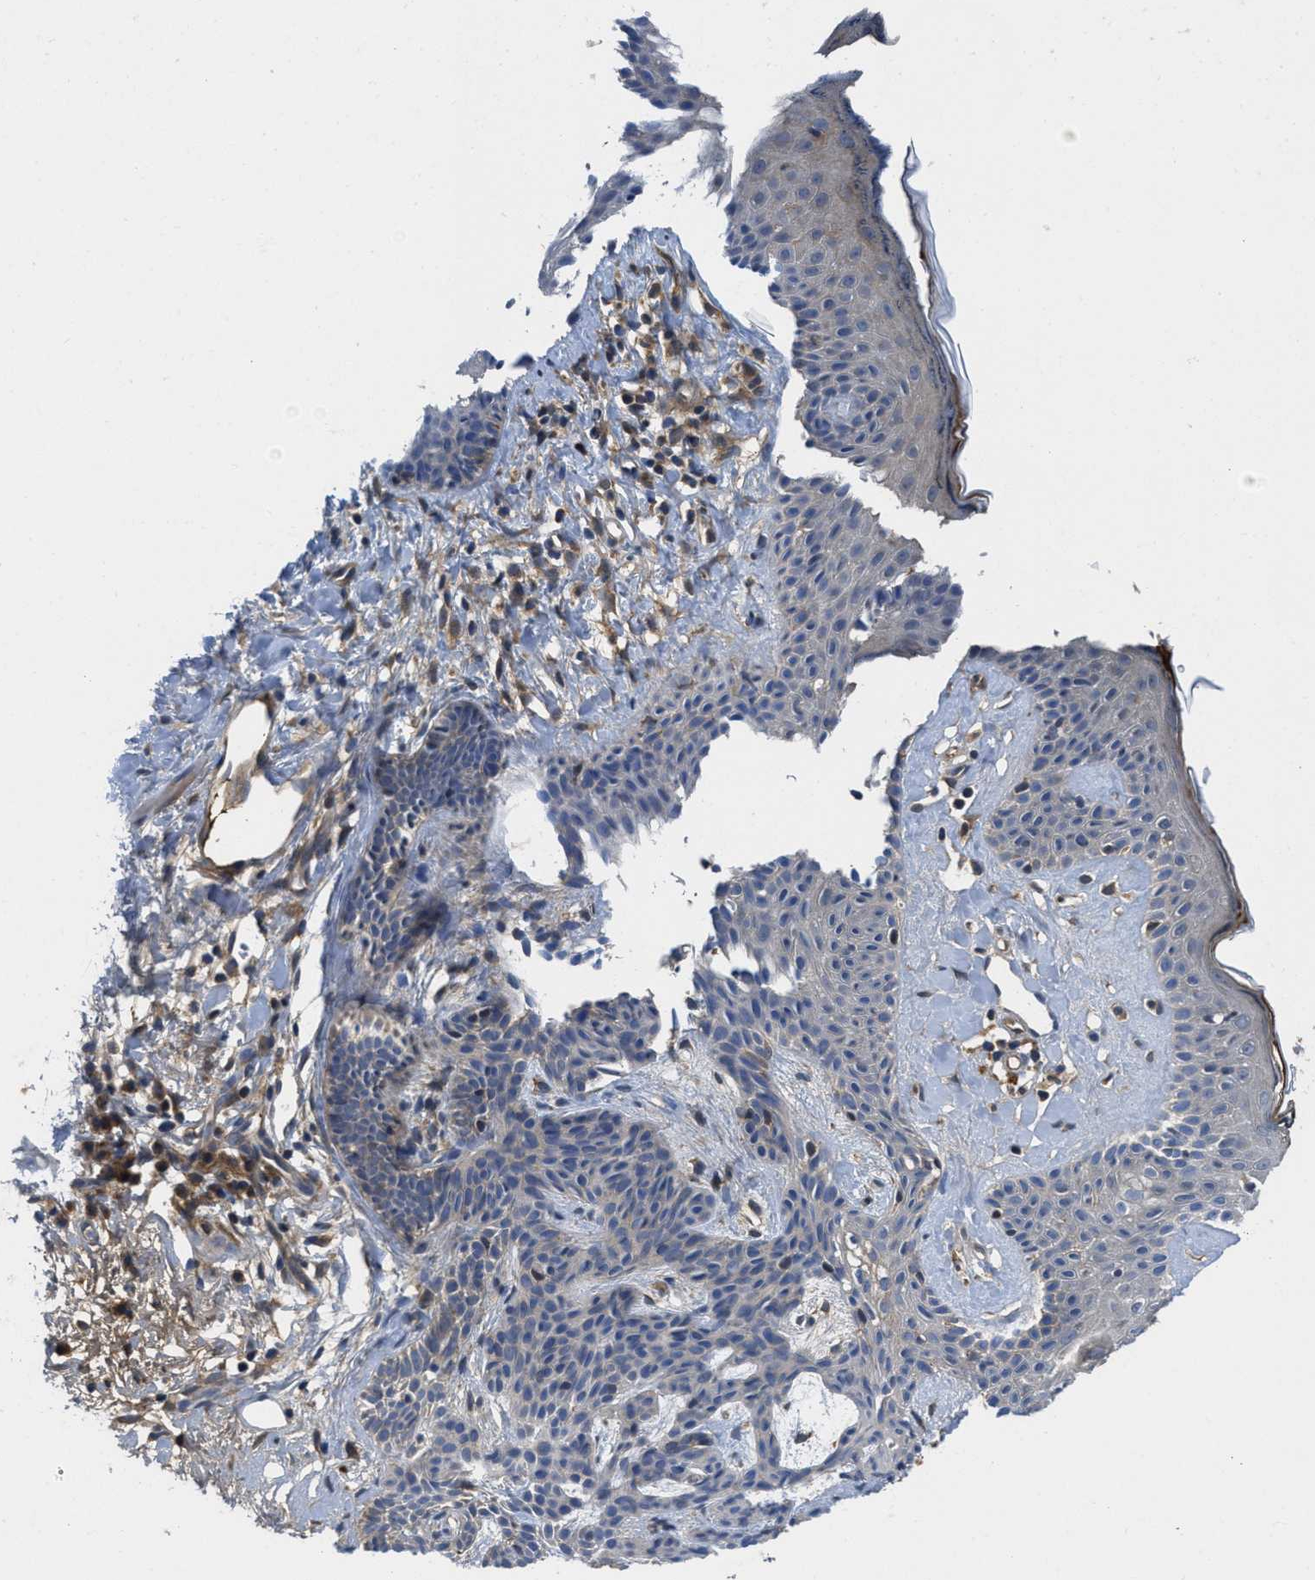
{"staining": {"intensity": "weak", "quantity": "<25%", "location": "cytoplasmic/membranous"}, "tissue": "skin cancer", "cell_type": "Tumor cells", "image_type": "cancer", "snomed": [{"axis": "morphology", "description": "Developmental malformation"}, {"axis": "morphology", "description": "Basal cell carcinoma"}, {"axis": "topography", "description": "Skin"}], "caption": "High power microscopy micrograph of an immunohistochemistry (IHC) histopathology image of skin cancer, revealing no significant expression in tumor cells.", "gene": "GALK1", "patient": {"sex": "female", "age": 62}}